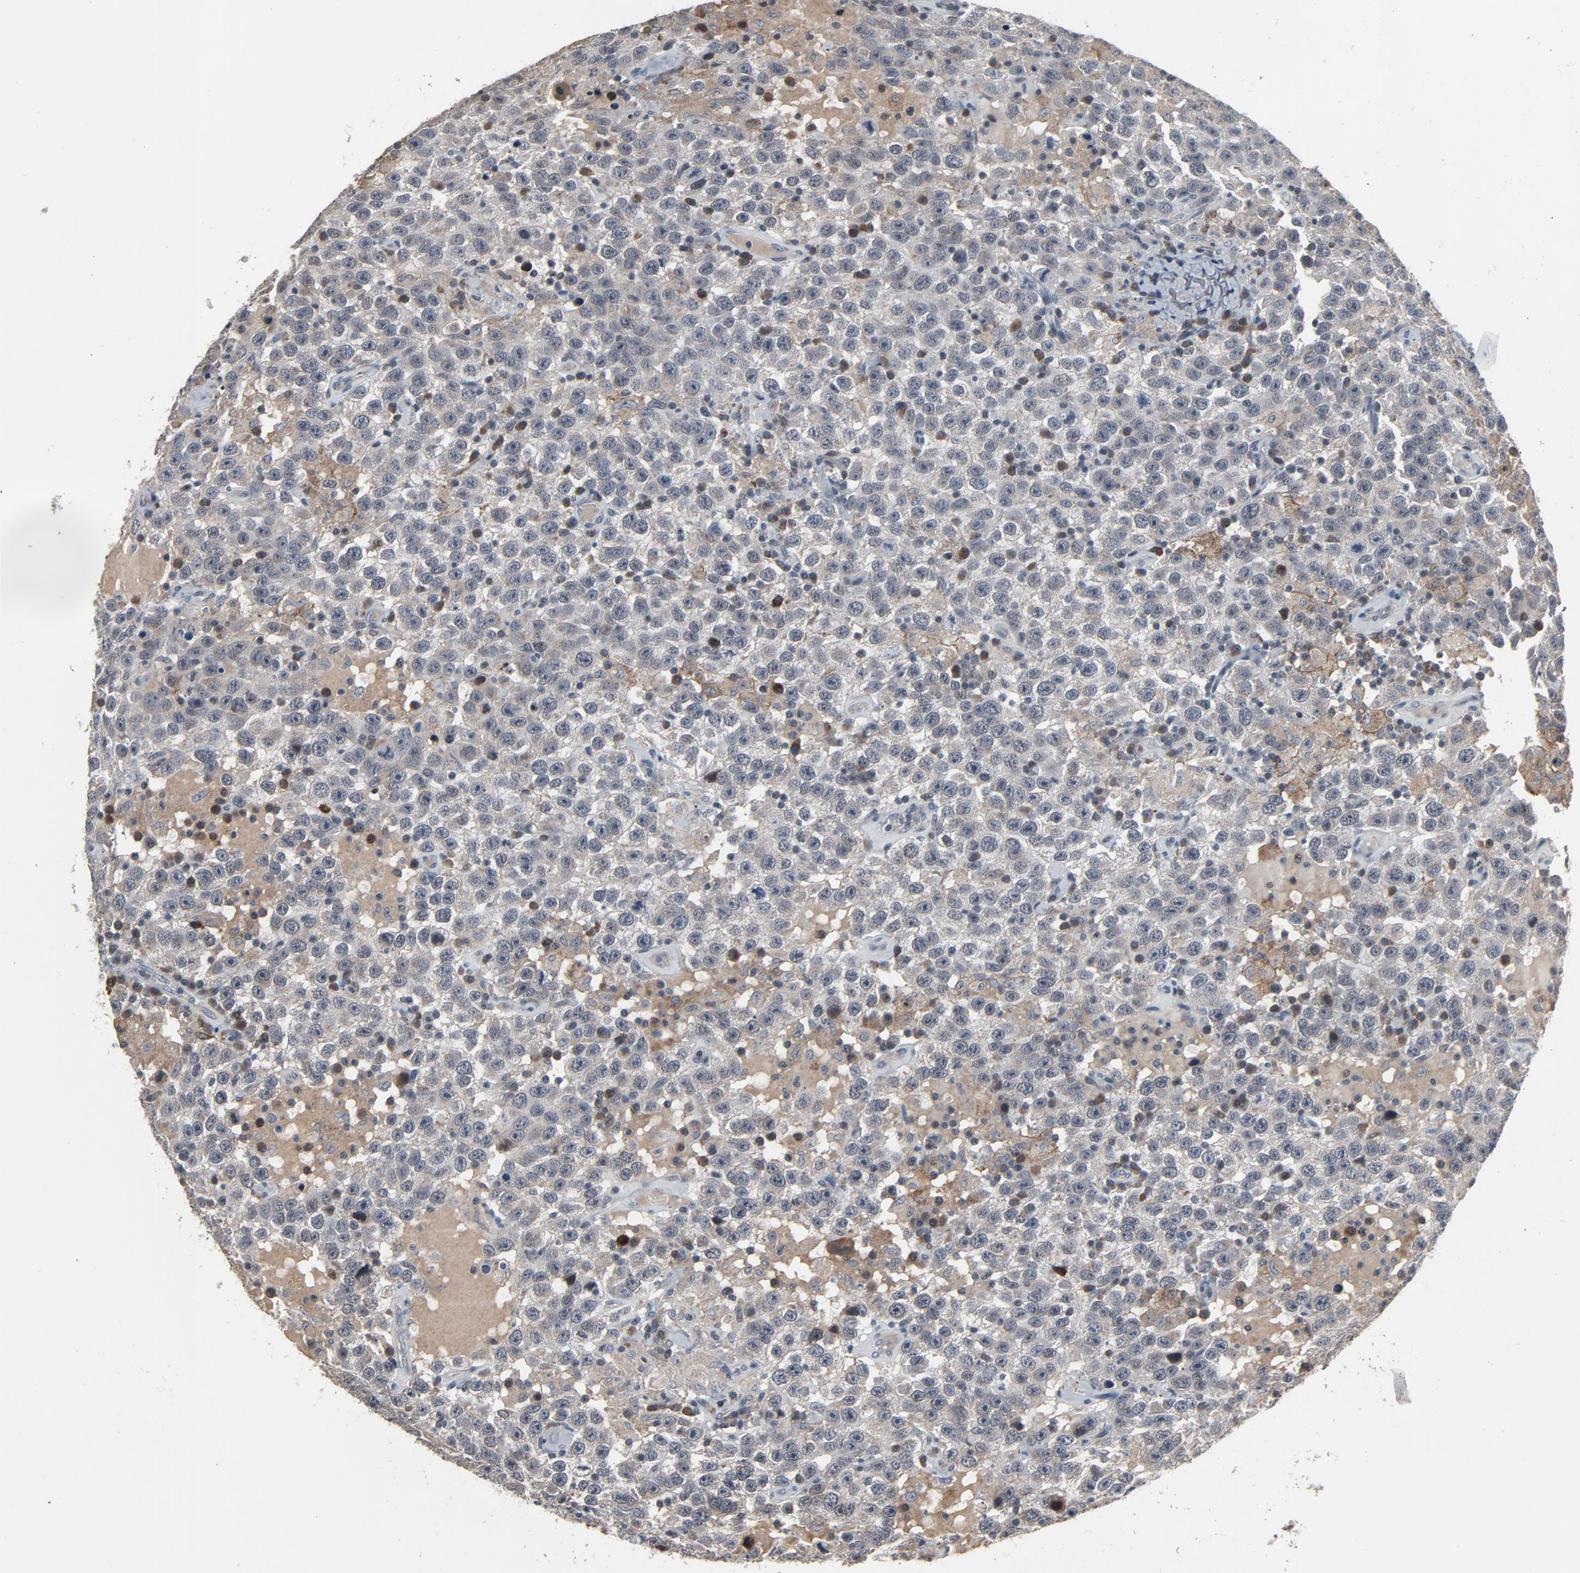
{"staining": {"intensity": "negative", "quantity": "none", "location": "none"}, "tissue": "testis cancer", "cell_type": "Tumor cells", "image_type": "cancer", "snomed": [{"axis": "morphology", "description": "Seminoma, NOS"}, {"axis": "topography", "description": "Testis"}], "caption": "Human testis cancer stained for a protein using immunohistochemistry displays no expression in tumor cells.", "gene": "PDZD4", "patient": {"sex": "male", "age": 41}}